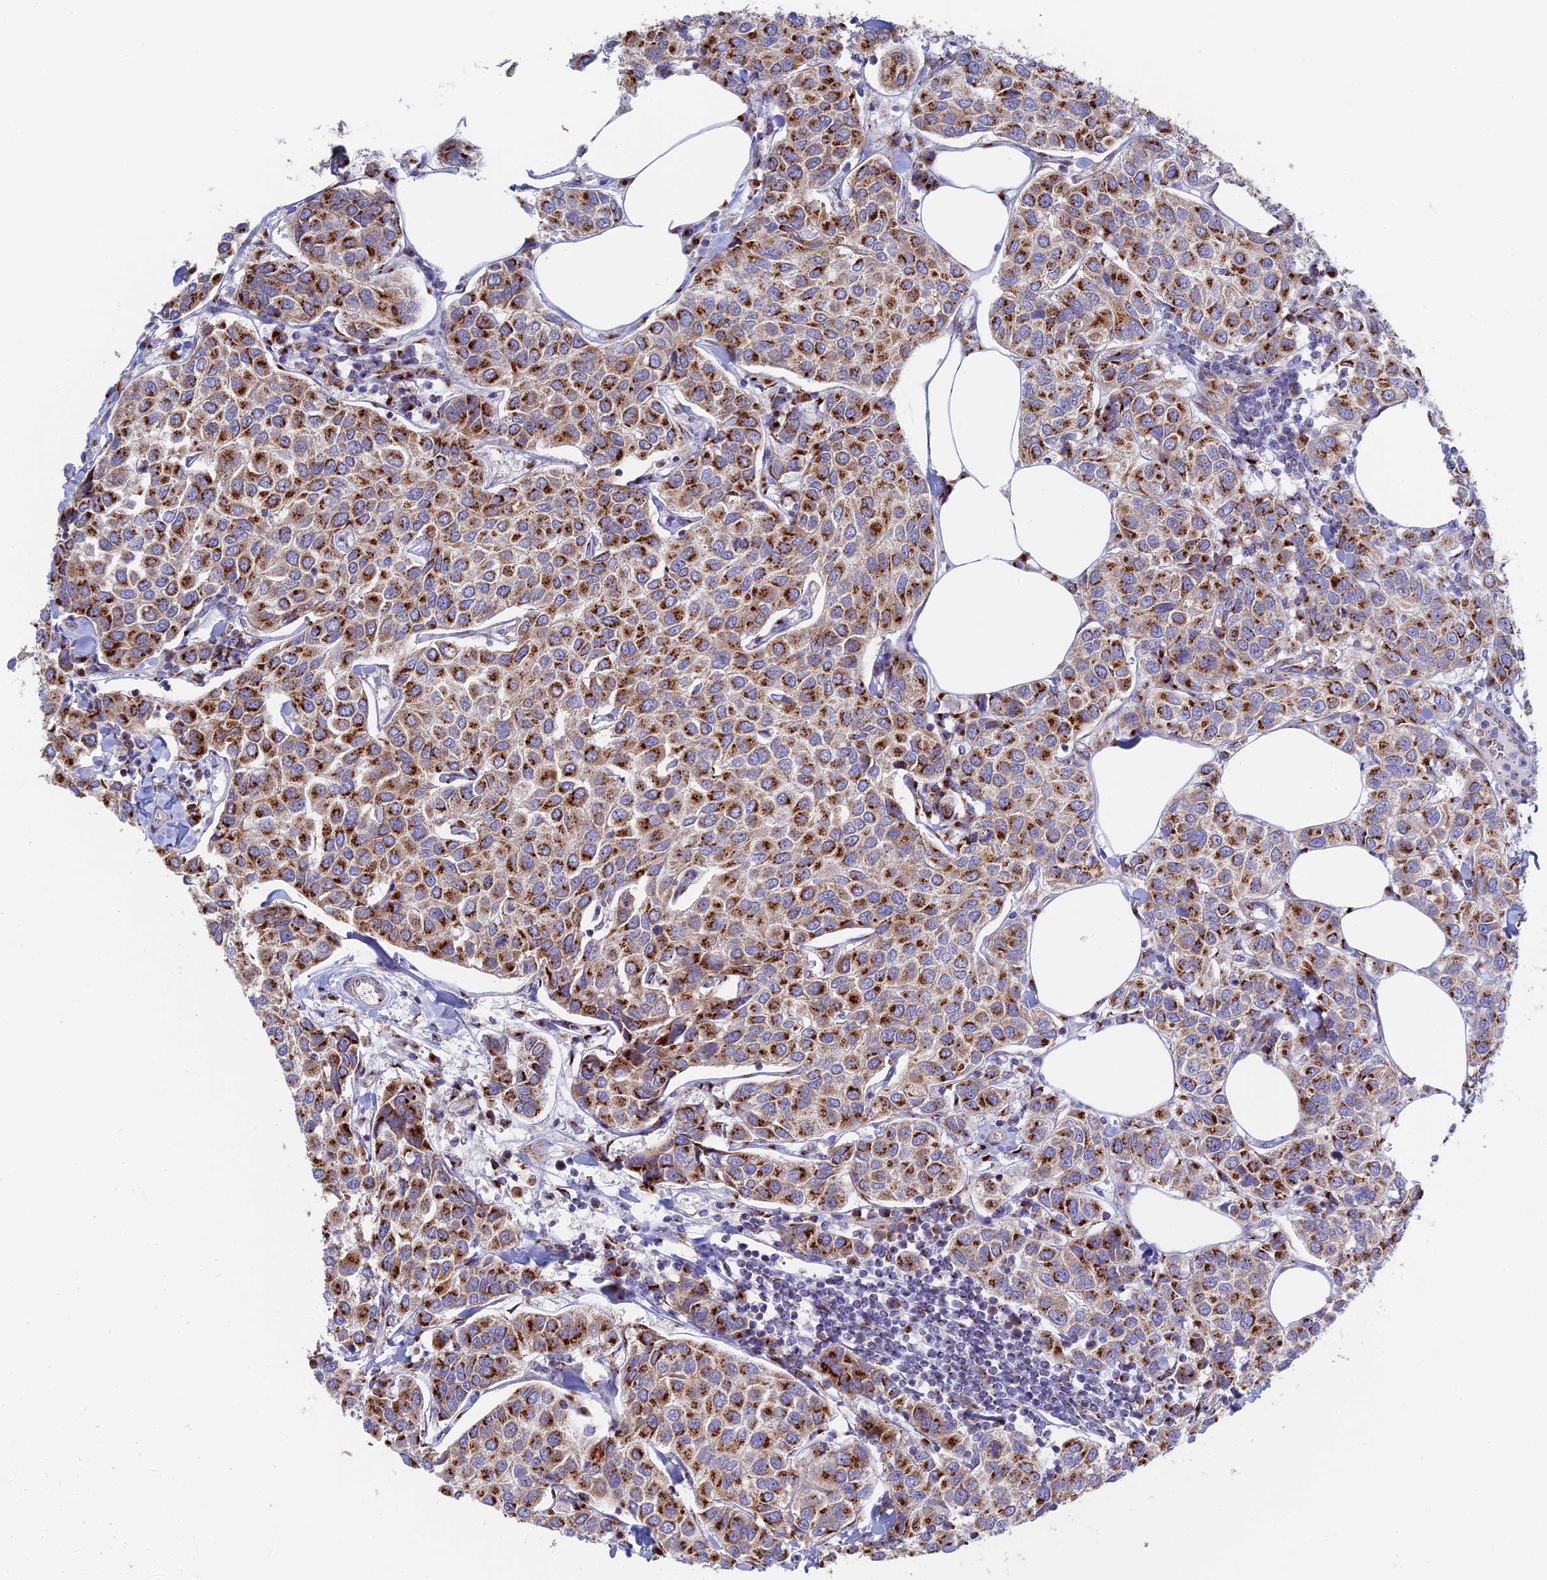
{"staining": {"intensity": "strong", "quantity": ">75%", "location": "cytoplasmic/membranous"}, "tissue": "breast cancer", "cell_type": "Tumor cells", "image_type": "cancer", "snomed": [{"axis": "morphology", "description": "Duct carcinoma"}, {"axis": "topography", "description": "Breast"}], "caption": "Immunohistochemical staining of human invasive ductal carcinoma (breast) exhibits strong cytoplasmic/membranous protein positivity in approximately >75% of tumor cells.", "gene": "HS2ST1", "patient": {"sex": "female", "age": 55}}